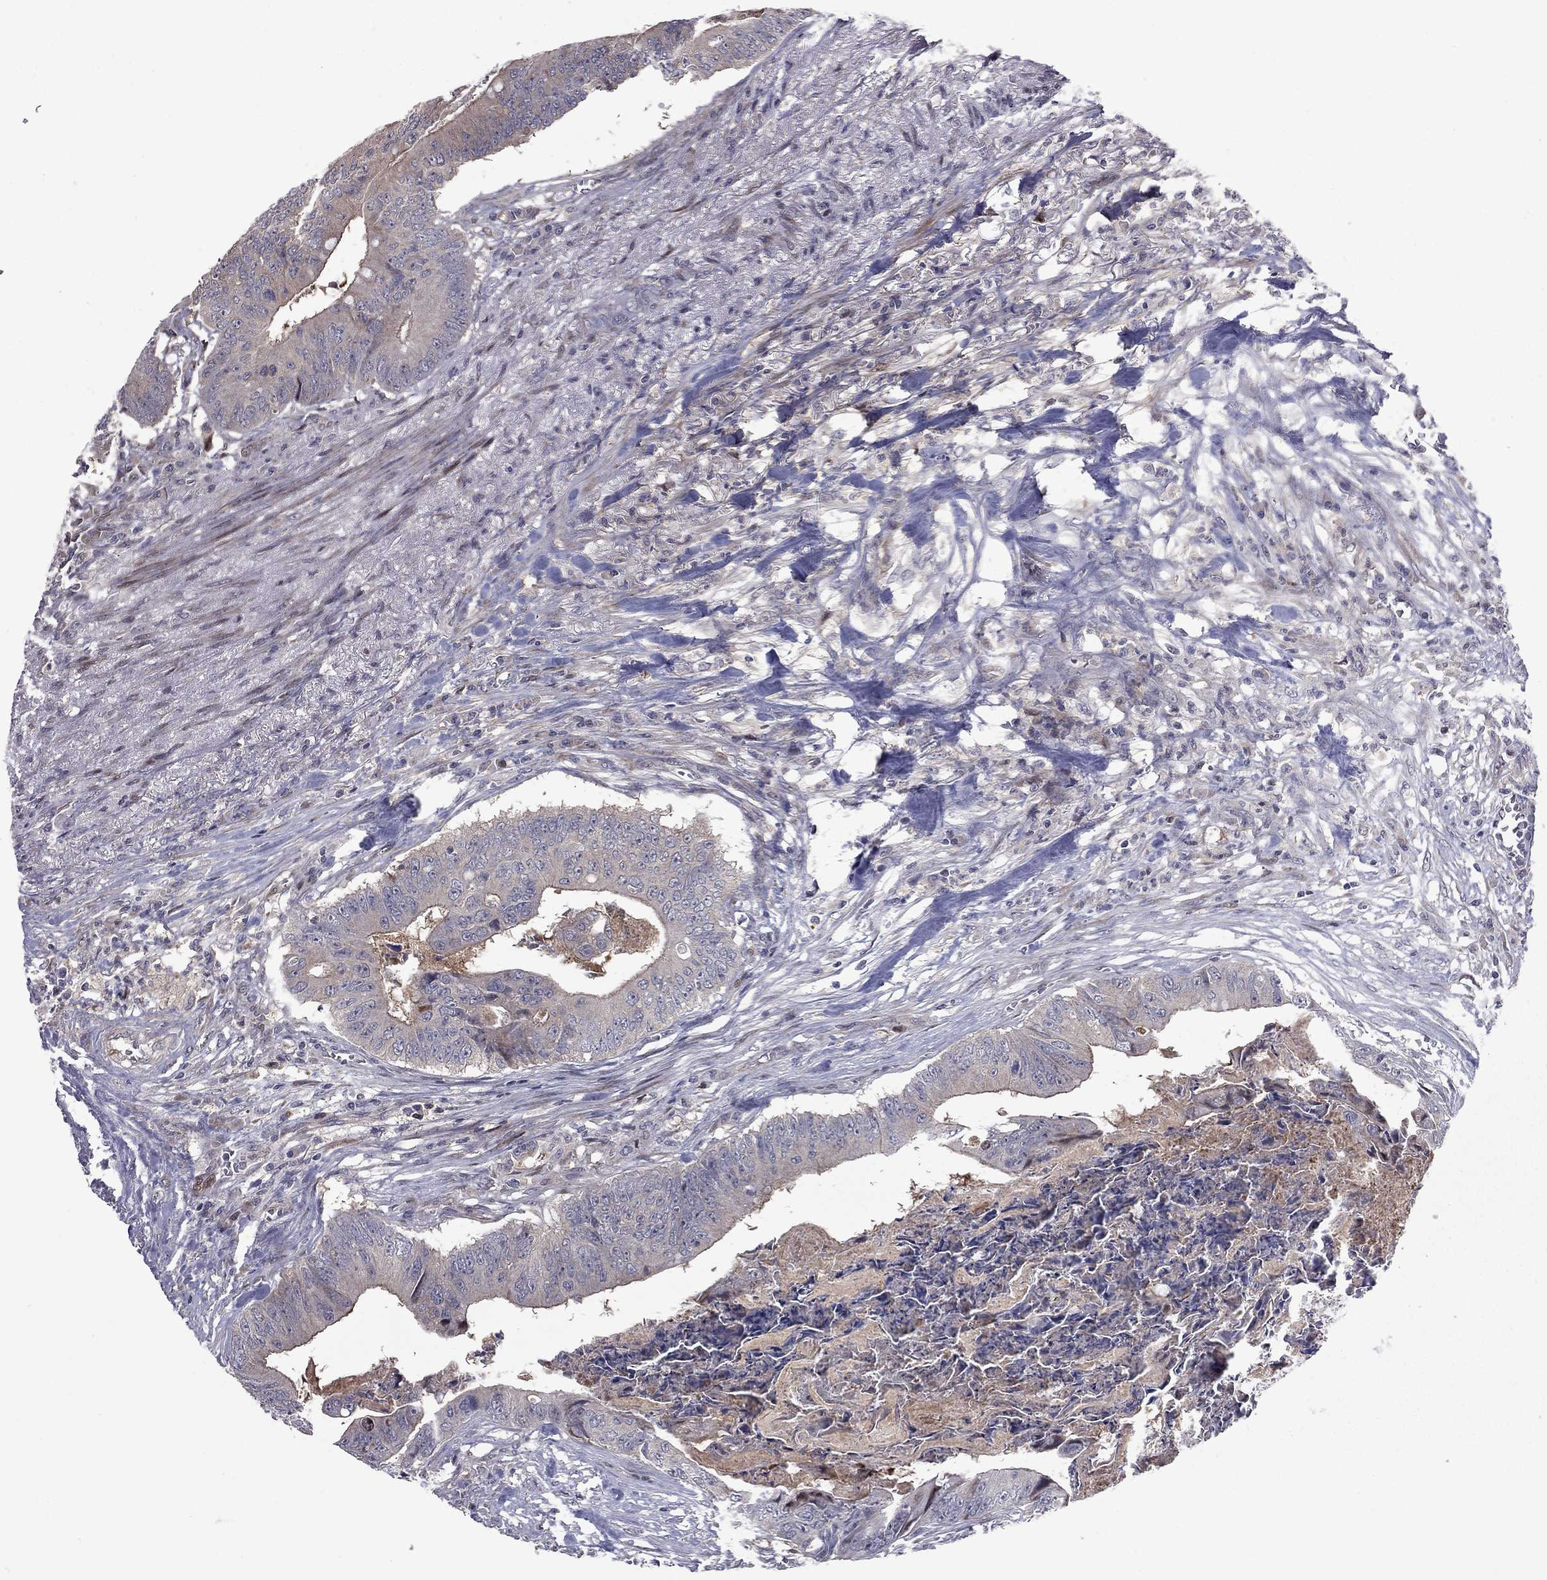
{"staining": {"intensity": "moderate", "quantity": "<25%", "location": "cytoplasmic/membranous"}, "tissue": "colorectal cancer", "cell_type": "Tumor cells", "image_type": "cancer", "snomed": [{"axis": "morphology", "description": "Adenocarcinoma, NOS"}, {"axis": "topography", "description": "Colon"}], "caption": "Human colorectal cancer stained for a protein (brown) displays moderate cytoplasmic/membranous positive staining in about <25% of tumor cells.", "gene": "DUSP7", "patient": {"sex": "male", "age": 84}}